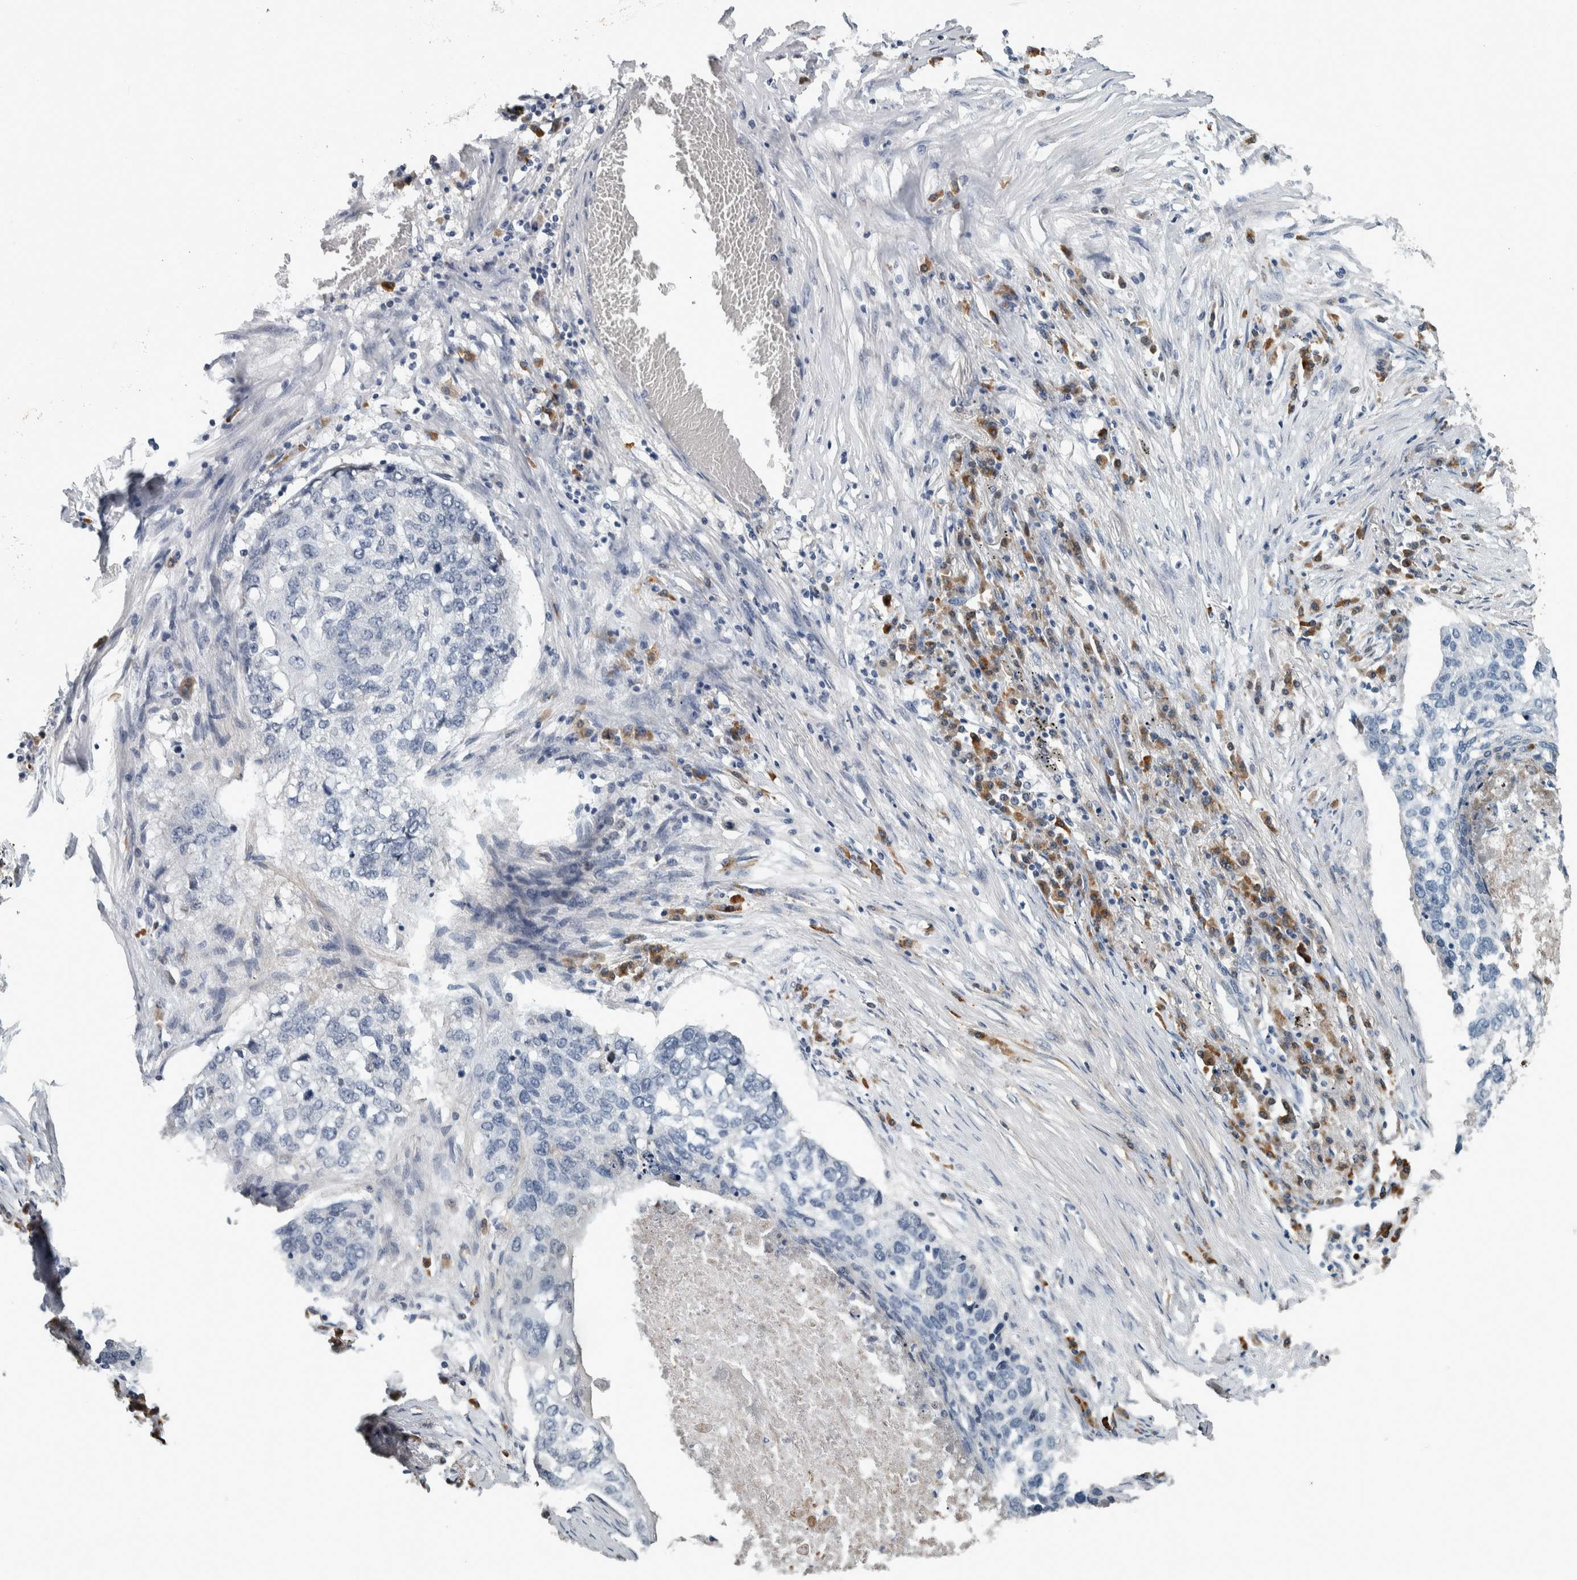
{"staining": {"intensity": "negative", "quantity": "none", "location": "none"}, "tissue": "lung cancer", "cell_type": "Tumor cells", "image_type": "cancer", "snomed": [{"axis": "morphology", "description": "Squamous cell carcinoma, NOS"}, {"axis": "topography", "description": "Lung"}], "caption": "A high-resolution micrograph shows IHC staining of squamous cell carcinoma (lung), which displays no significant positivity in tumor cells.", "gene": "CAVIN4", "patient": {"sex": "female", "age": 63}}